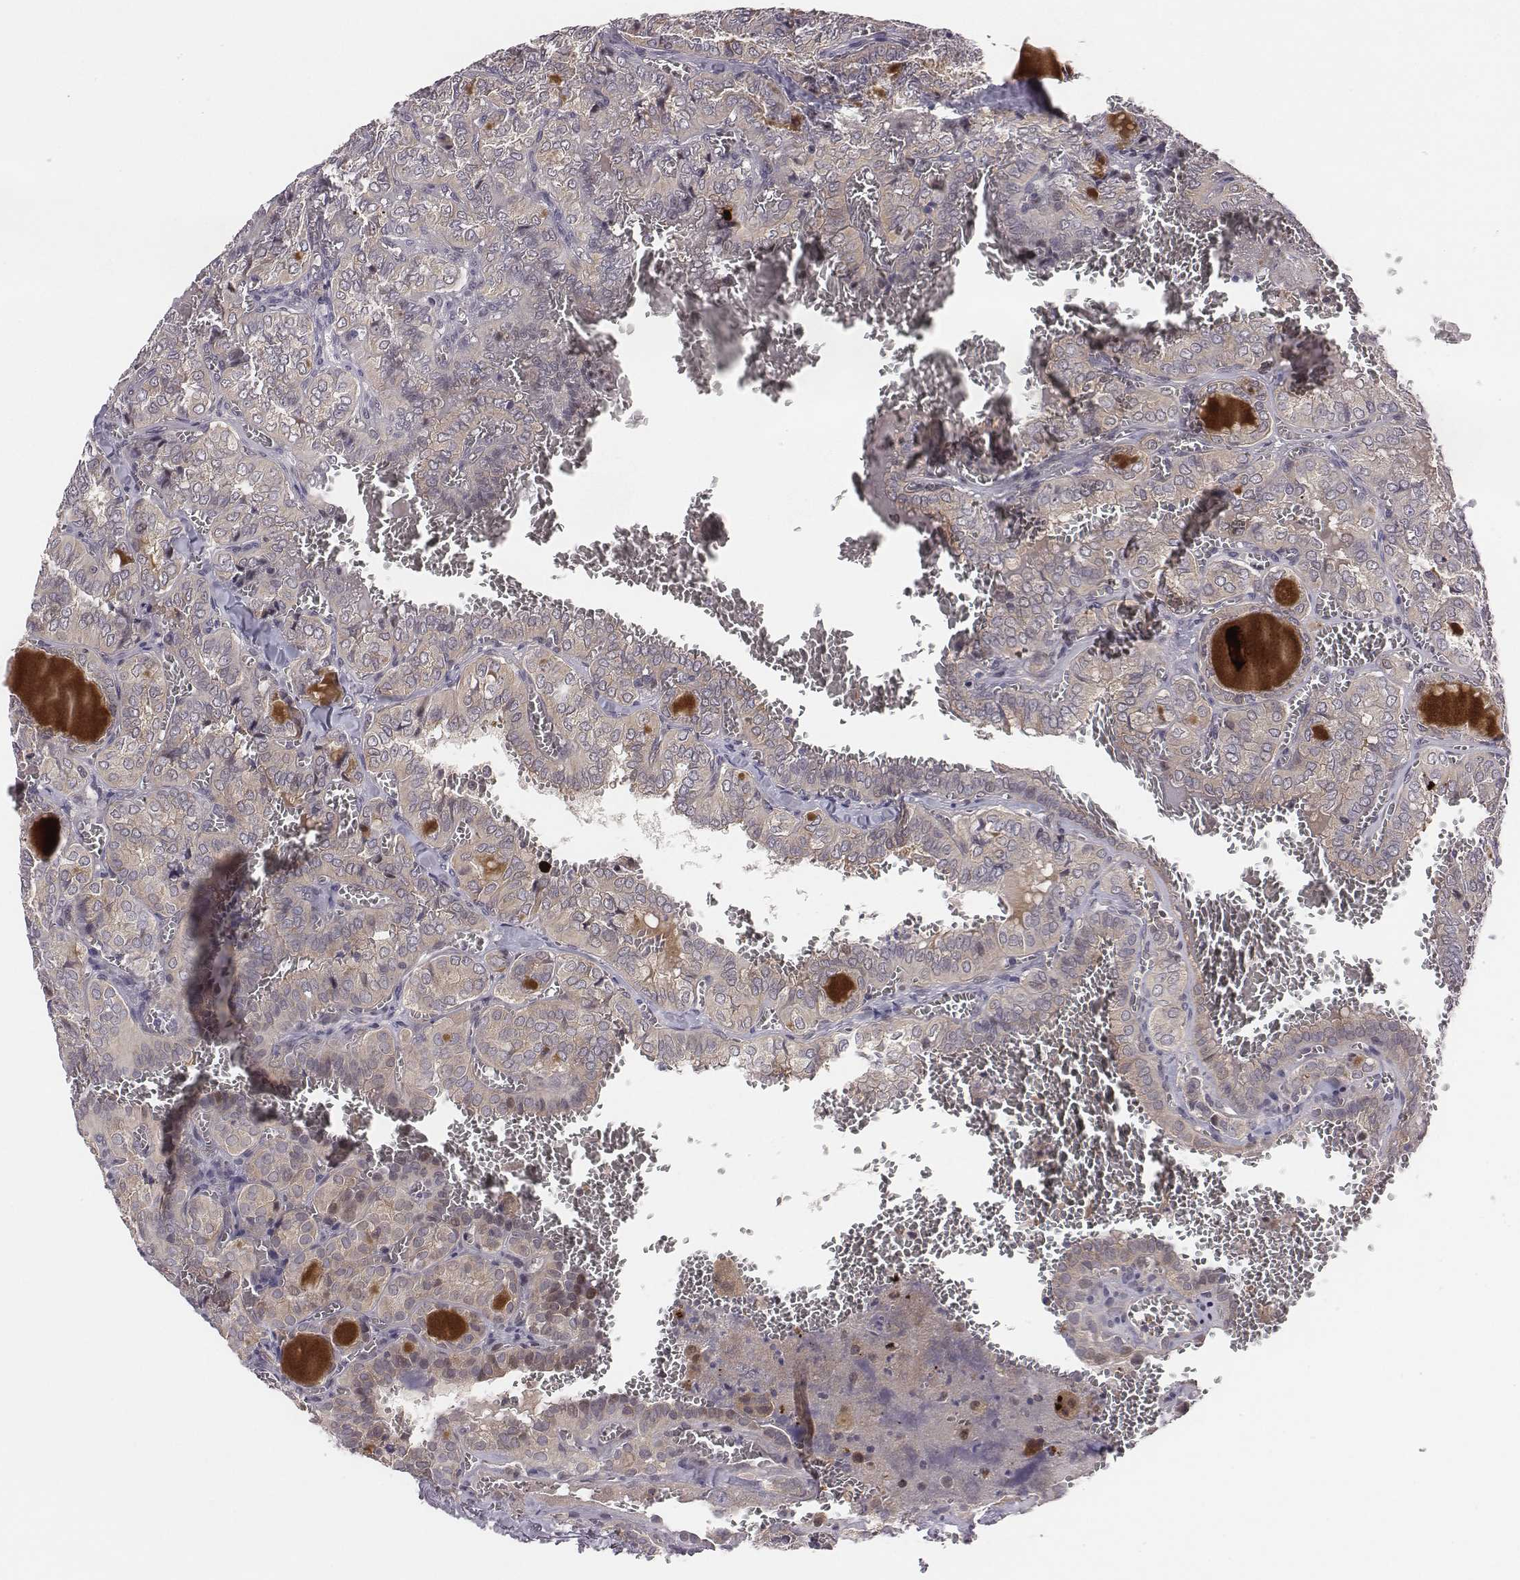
{"staining": {"intensity": "weak", "quantity": ">75%", "location": "cytoplasmic/membranous"}, "tissue": "thyroid cancer", "cell_type": "Tumor cells", "image_type": "cancer", "snomed": [{"axis": "morphology", "description": "Papillary adenocarcinoma, NOS"}, {"axis": "topography", "description": "Thyroid gland"}], "caption": "The image demonstrates a brown stain indicating the presence of a protein in the cytoplasmic/membranous of tumor cells in thyroid cancer. (DAB = brown stain, brightfield microscopy at high magnification).", "gene": "SMURF2", "patient": {"sex": "female", "age": 41}}